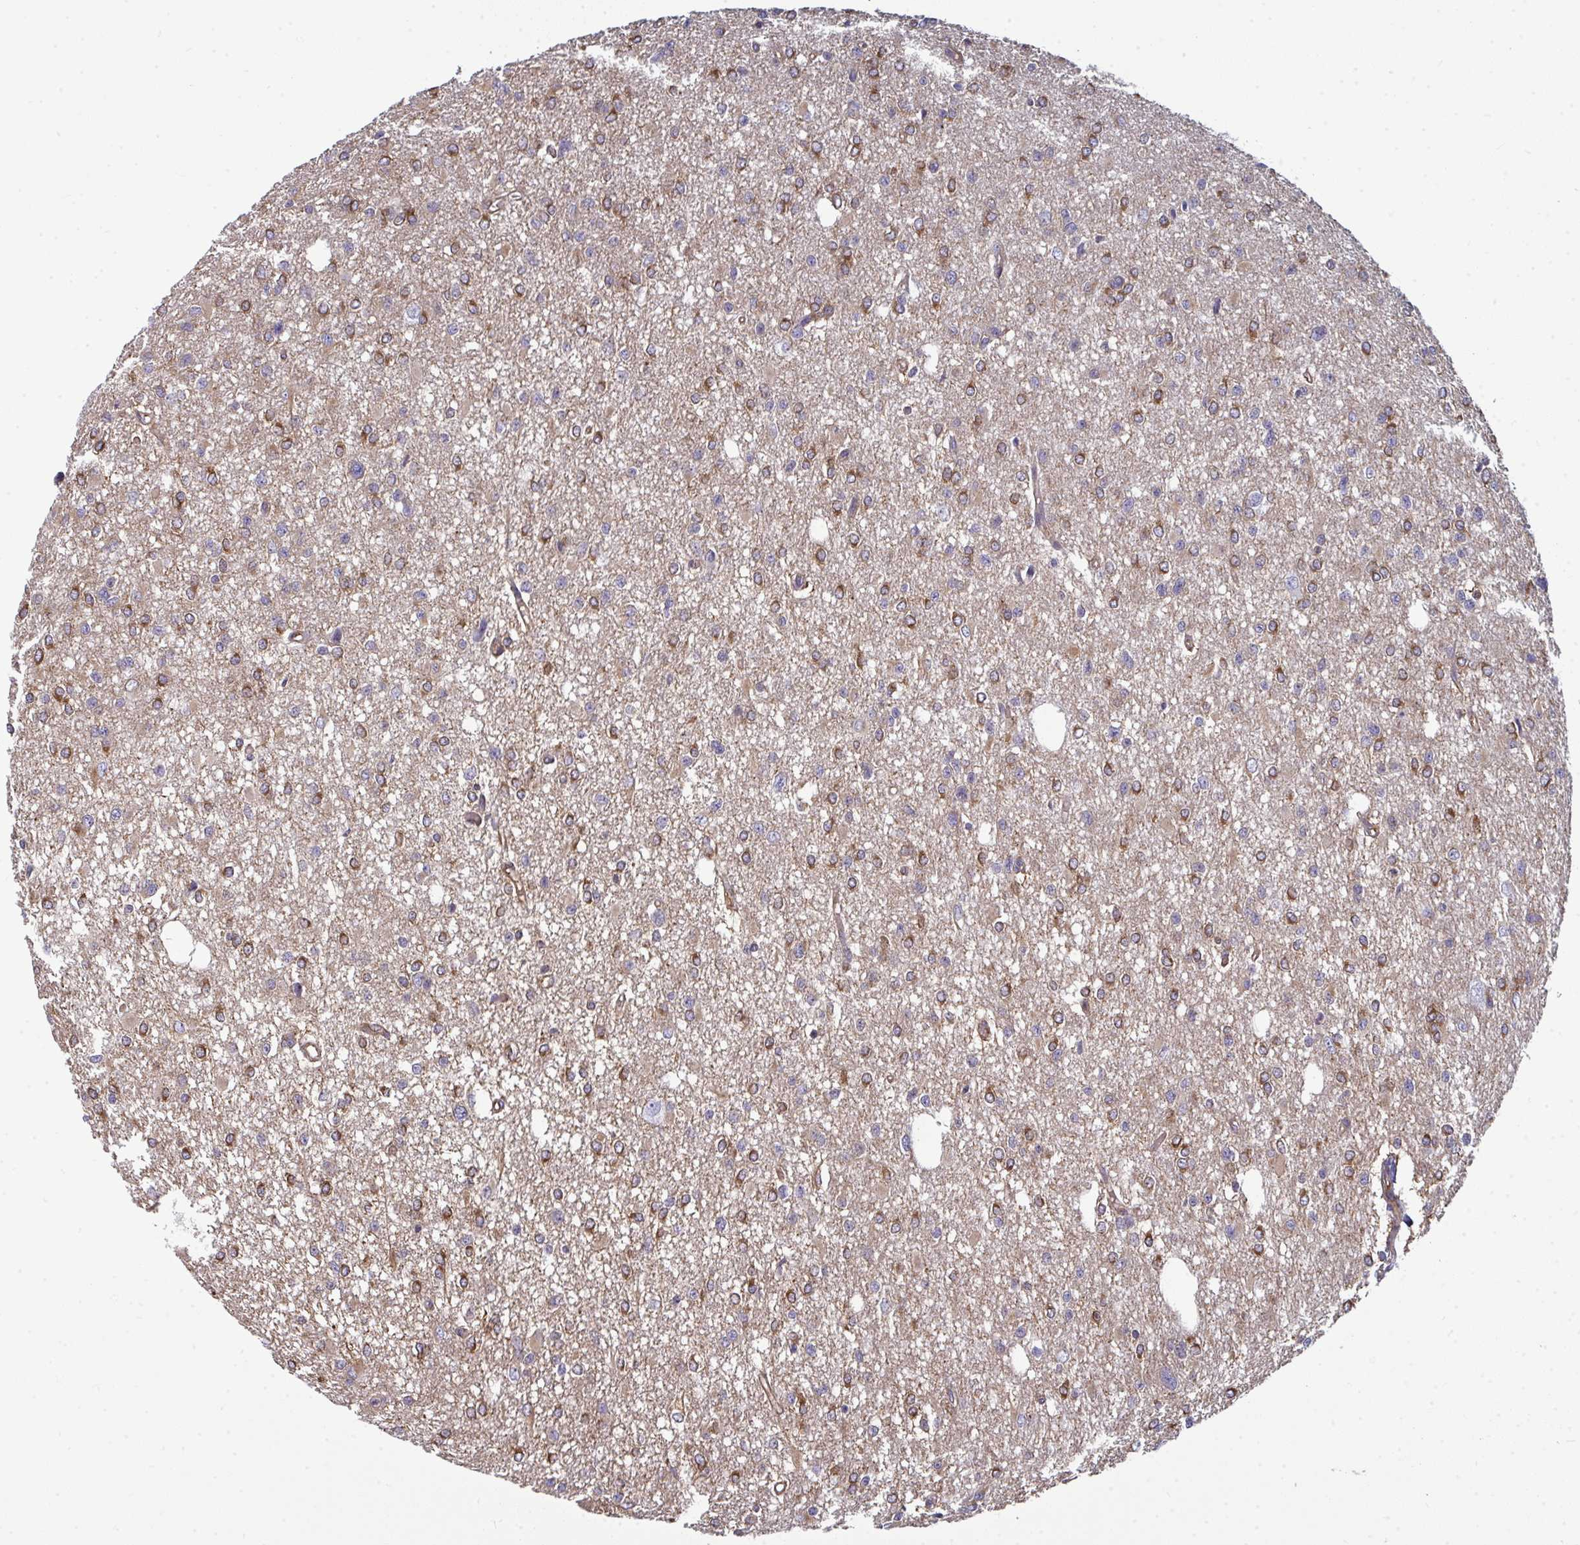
{"staining": {"intensity": "strong", "quantity": "25%-75%", "location": "cytoplasmic/membranous"}, "tissue": "glioma", "cell_type": "Tumor cells", "image_type": "cancer", "snomed": [{"axis": "morphology", "description": "Glioma, malignant, Low grade"}, {"axis": "topography", "description": "Brain"}], "caption": "This is a micrograph of immunohistochemistry staining of glioma, which shows strong expression in the cytoplasmic/membranous of tumor cells.", "gene": "DYNC1I2", "patient": {"sex": "male", "age": 26}}